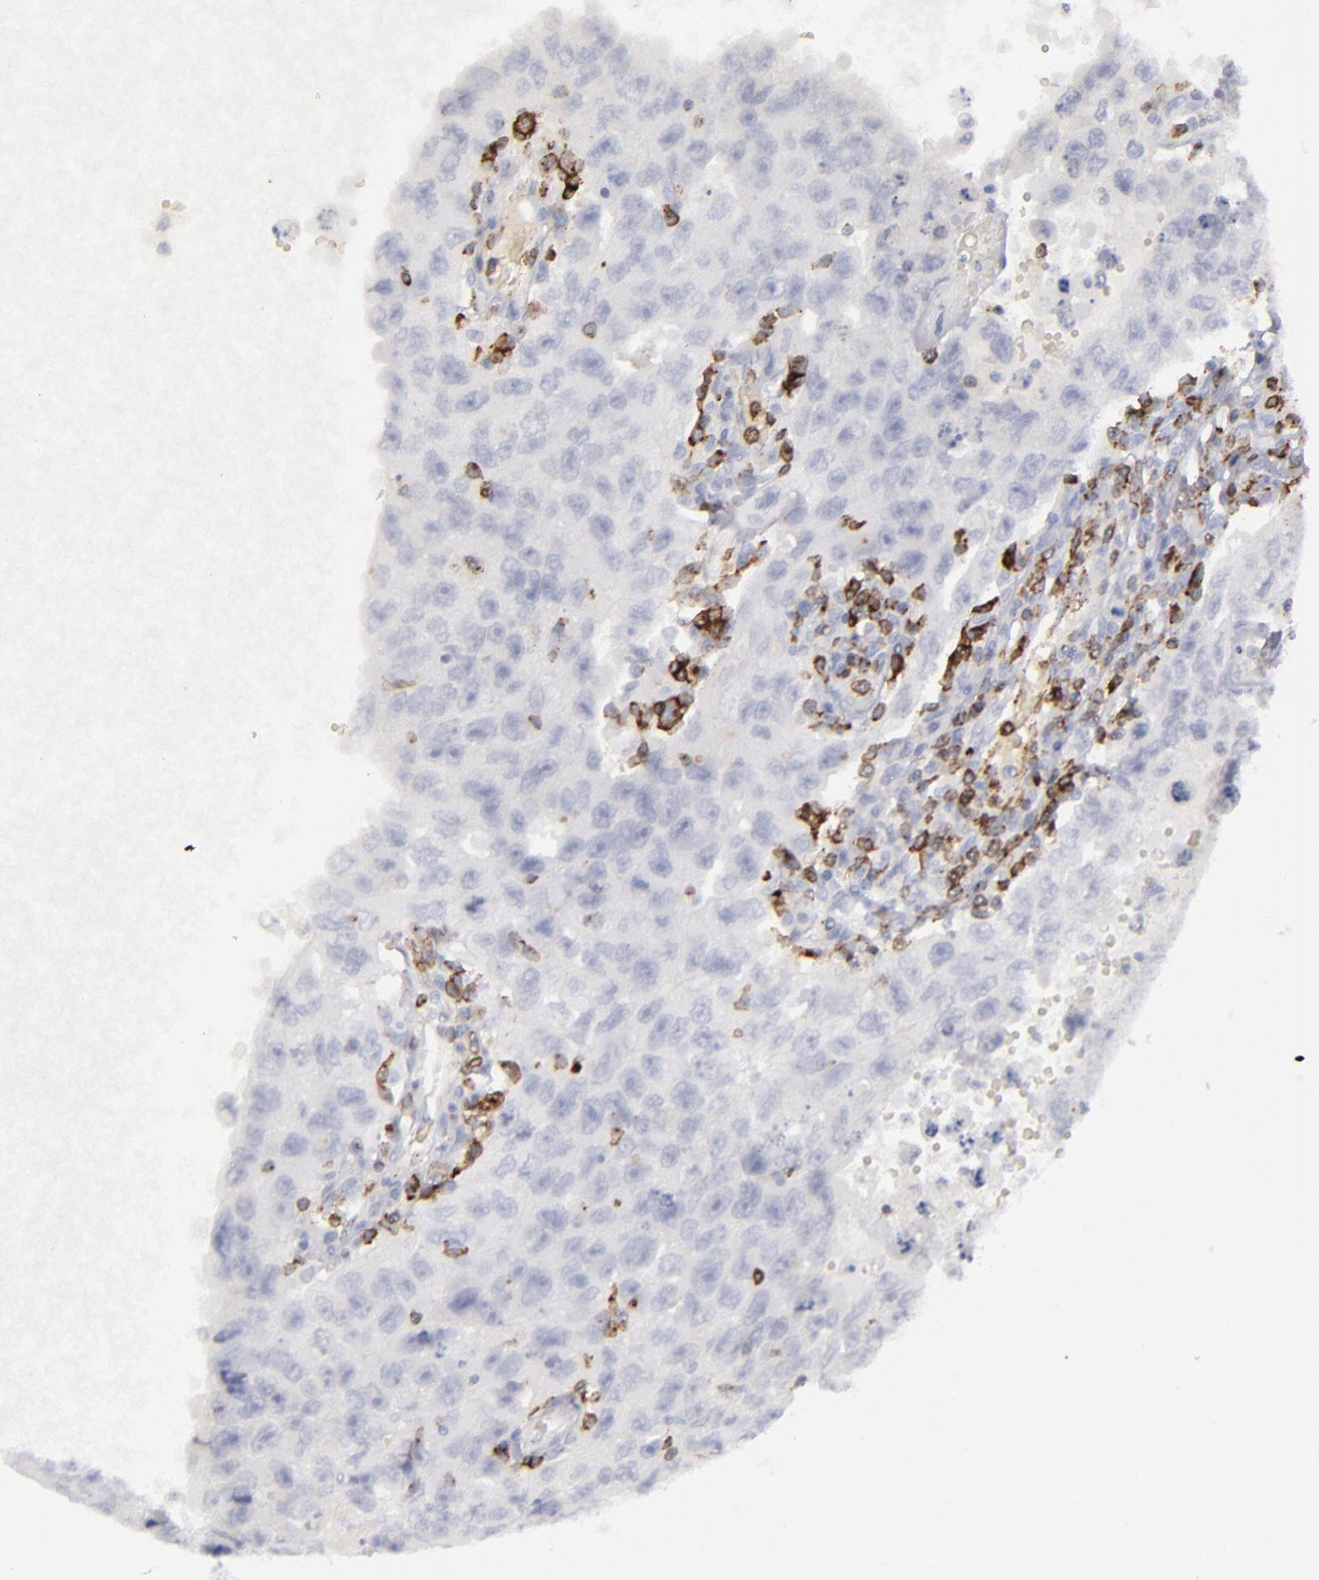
{"staining": {"intensity": "negative", "quantity": "none", "location": "none"}, "tissue": "testis cancer", "cell_type": "Tumor cells", "image_type": "cancer", "snomed": [{"axis": "morphology", "description": "Carcinoma, Embryonal, NOS"}, {"axis": "topography", "description": "Testis"}], "caption": "Testis cancer was stained to show a protein in brown. There is no significant staining in tumor cells. (Stains: DAB (3,3'-diaminobenzidine) immunohistochemistry (IHC) with hematoxylin counter stain, Microscopy: brightfield microscopy at high magnification).", "gene": "CD27", "patient": {"sex": "male", "age": 26}}